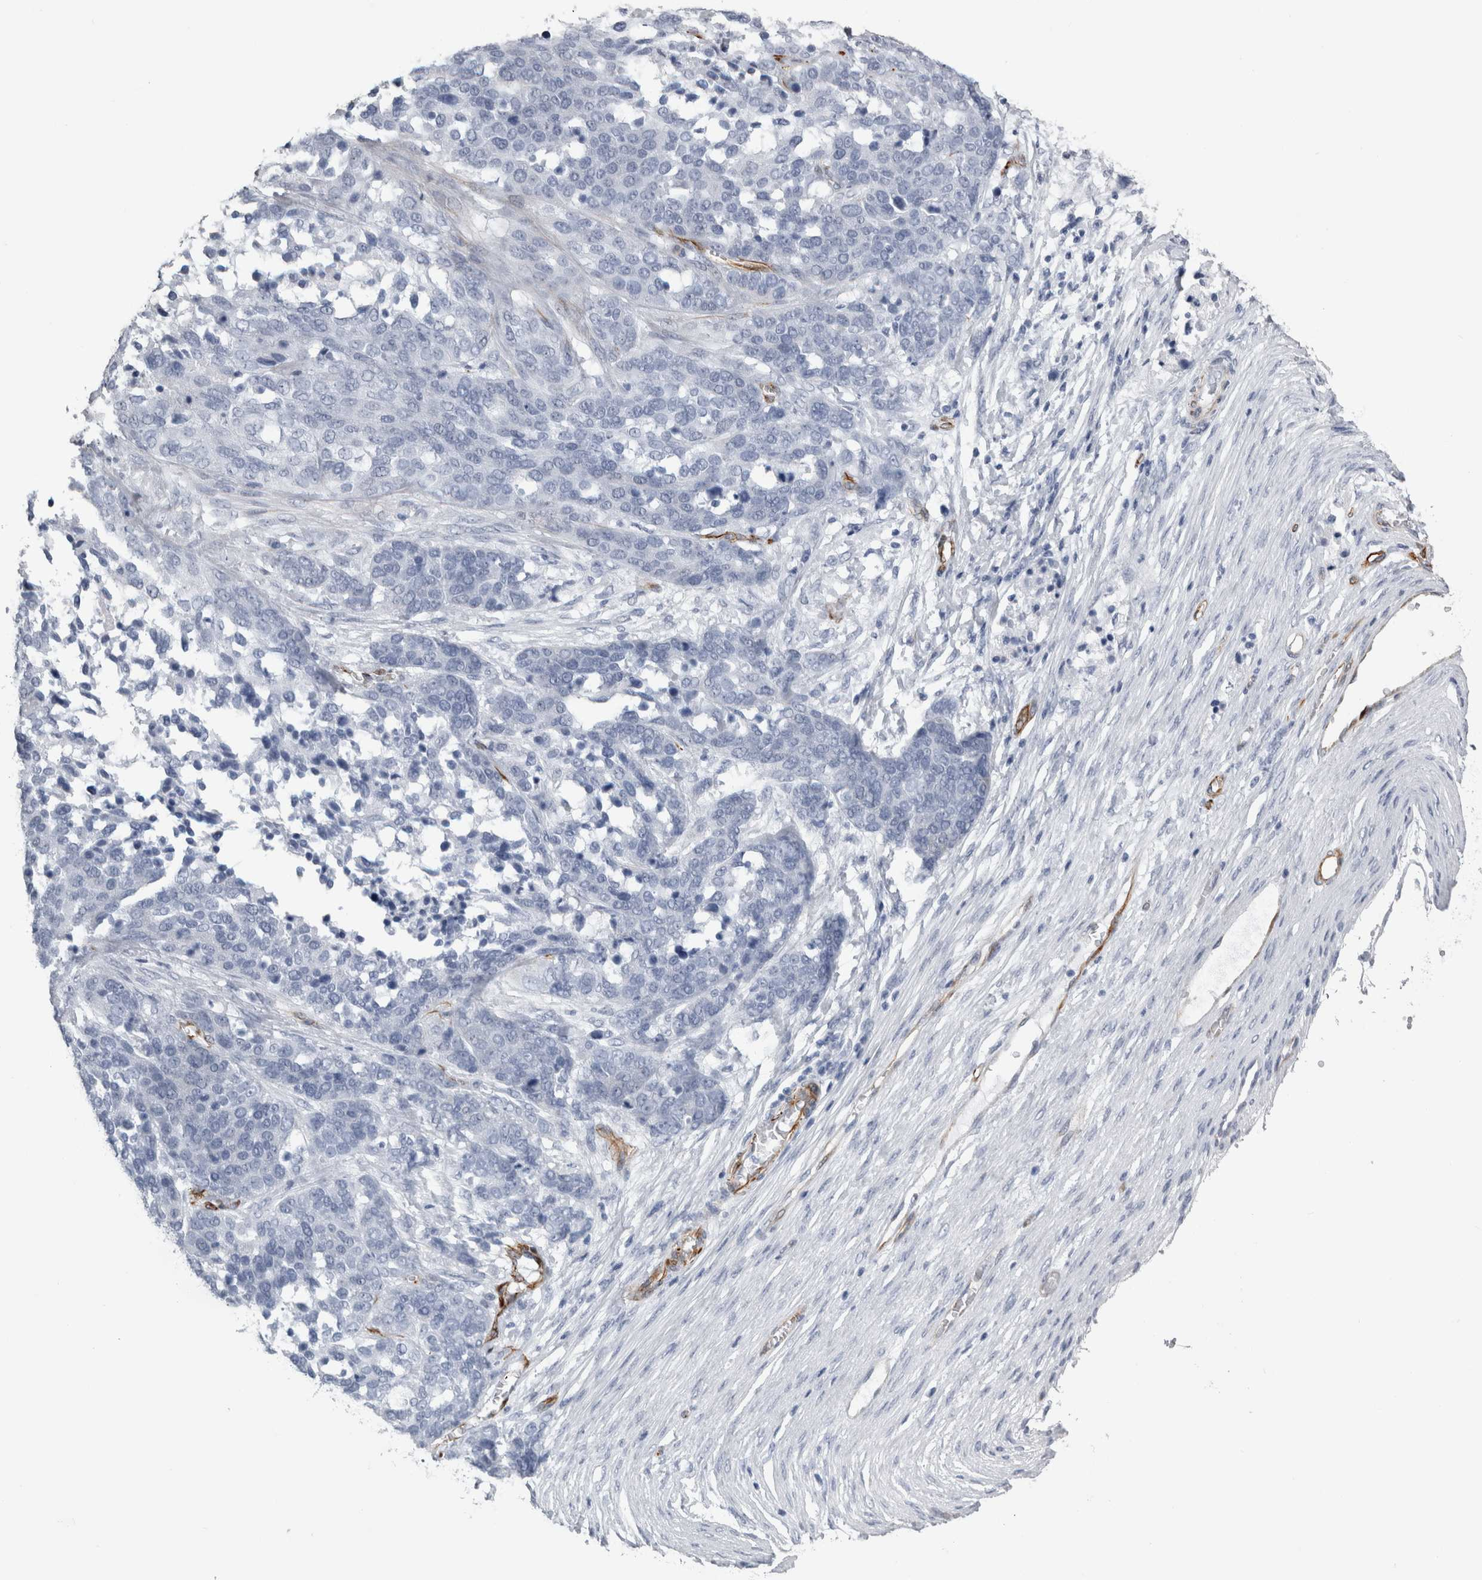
{"staining": {"intensity": "negative", "quantity": "none", "location": "none"}, "tissue": "ovarian cancer", "cell_type": "Tumor cells", "image_type": "cancer", "snomed": [{"axis": "morphology", "description": "Cystadenocarcinoma, serous, NOS"}, {"axis": "topography", "description": "Ovary"}], "caption": "High power microscopy photomicrograph of an immunohistochemistry (IHC) image of ovarian serous cystadenocarcinoma, revealing no significant staining in tumor cells.", "gene": "VWDE", "patient": {"sex": "female", "age": 44}}